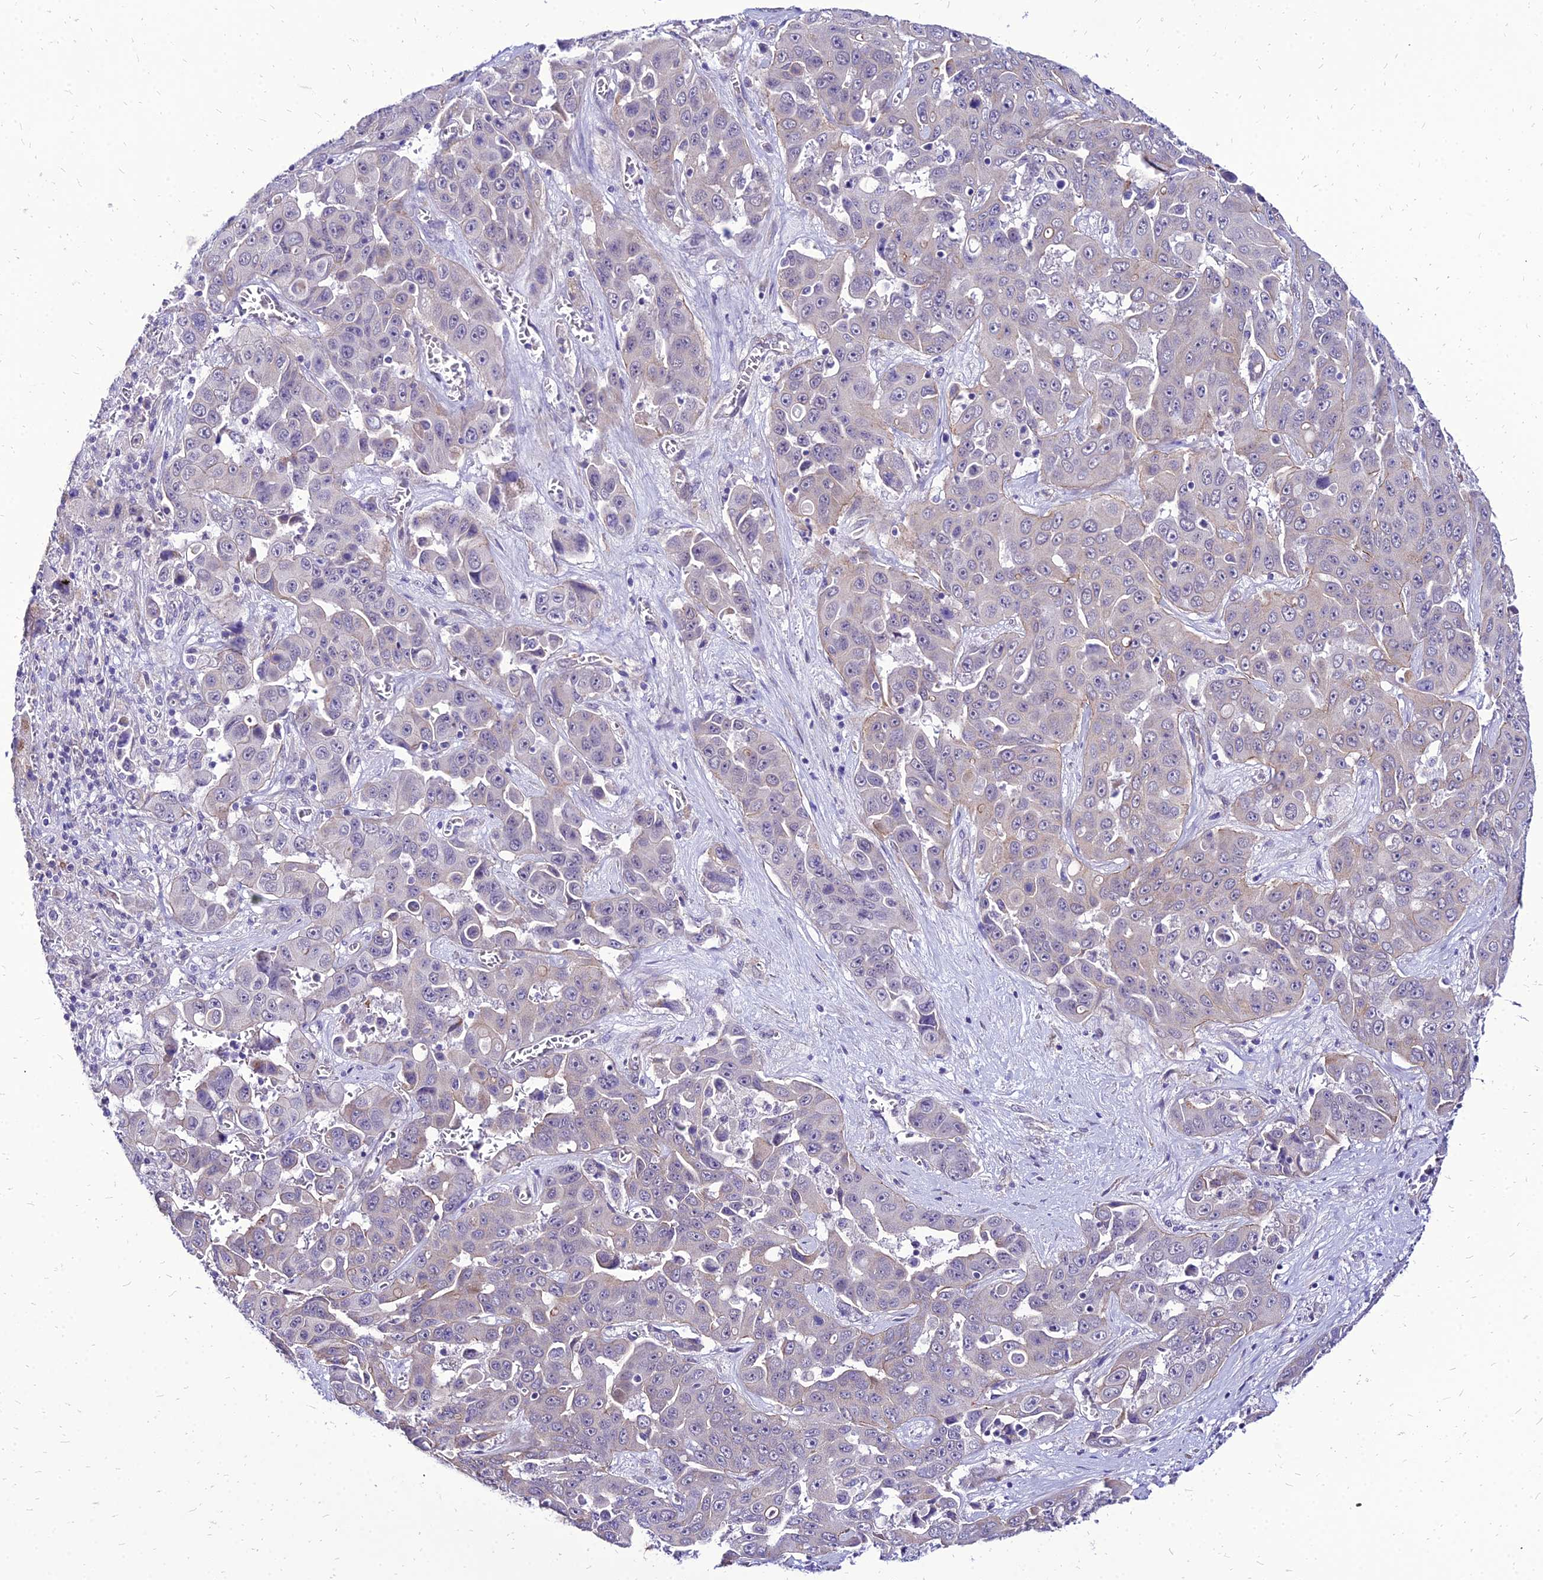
{"staining": {"intensity": "negative", "quantity": "none", "location": "none"}, "tissue": "liver cancer", "cell_type": "Tumor cells", "image_type": "cancer", "snomed": [{"axis": "morphology", "description": "Cholangiocarcinoma"}, {"axis": "topography", "description": "Liver"}], "caption": "Liver cholangiocarcinoma stained for a protein using IHC reveals no positivity tumor cells.", "gene": "YEATS2", "patient": {"sex": "female", "age": 52}}